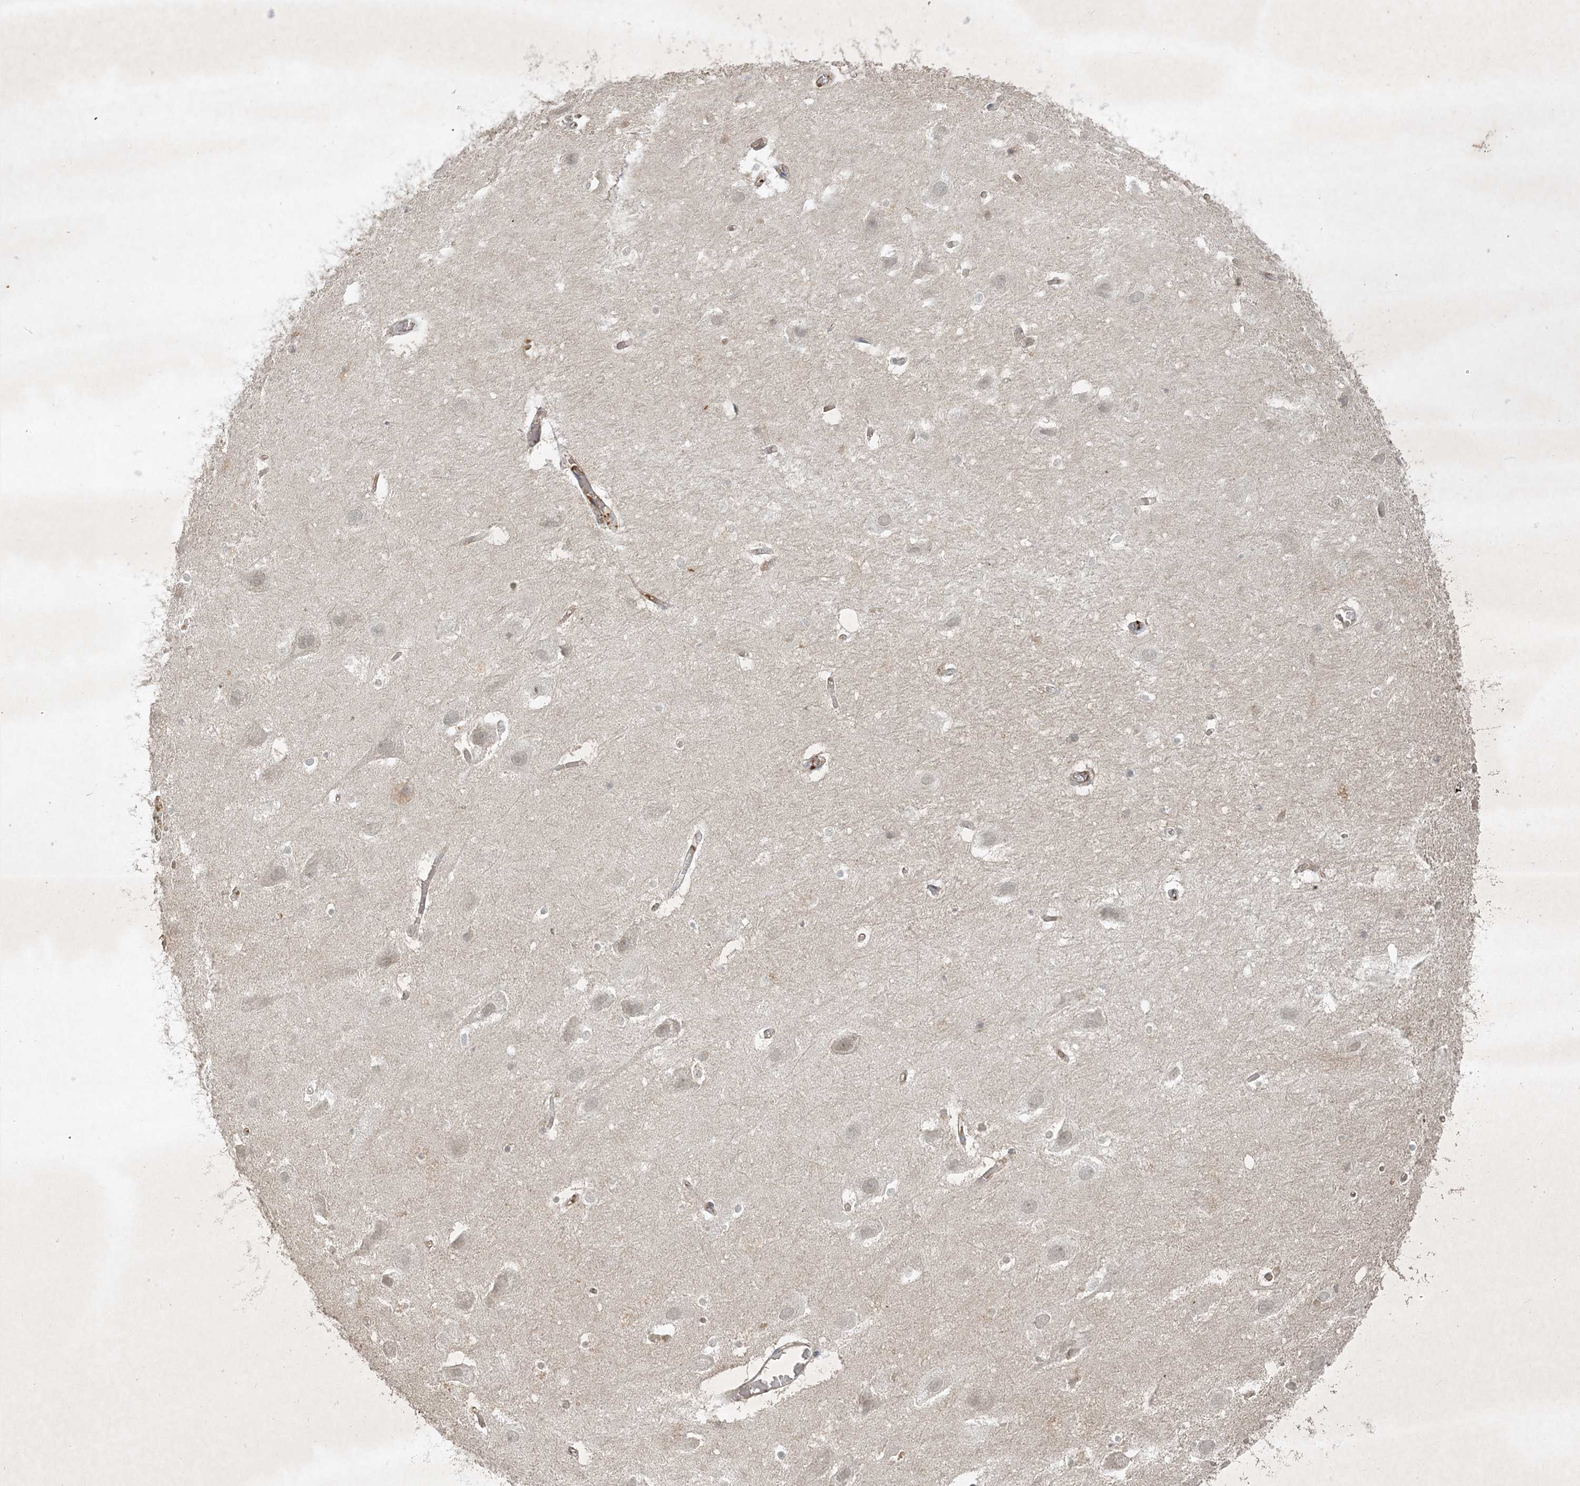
{"staining": {"intensity": "negative", "quantity": "none", "location": "none"}, "tissue": "hippocampus", "cell_type": "Glial cells", "image_type": "normal", "snomed": [{"axis": "morphology", "description": "Normal tissue, NOS"}, {"axis": "topography", "description": "Hippocampus"}], "caption": "Micrograph shows no significant protein staining in glial cells of normal hippocampus.", "gene": "TNFAIP6", "patient": {"sex": "female", "age": 52}}